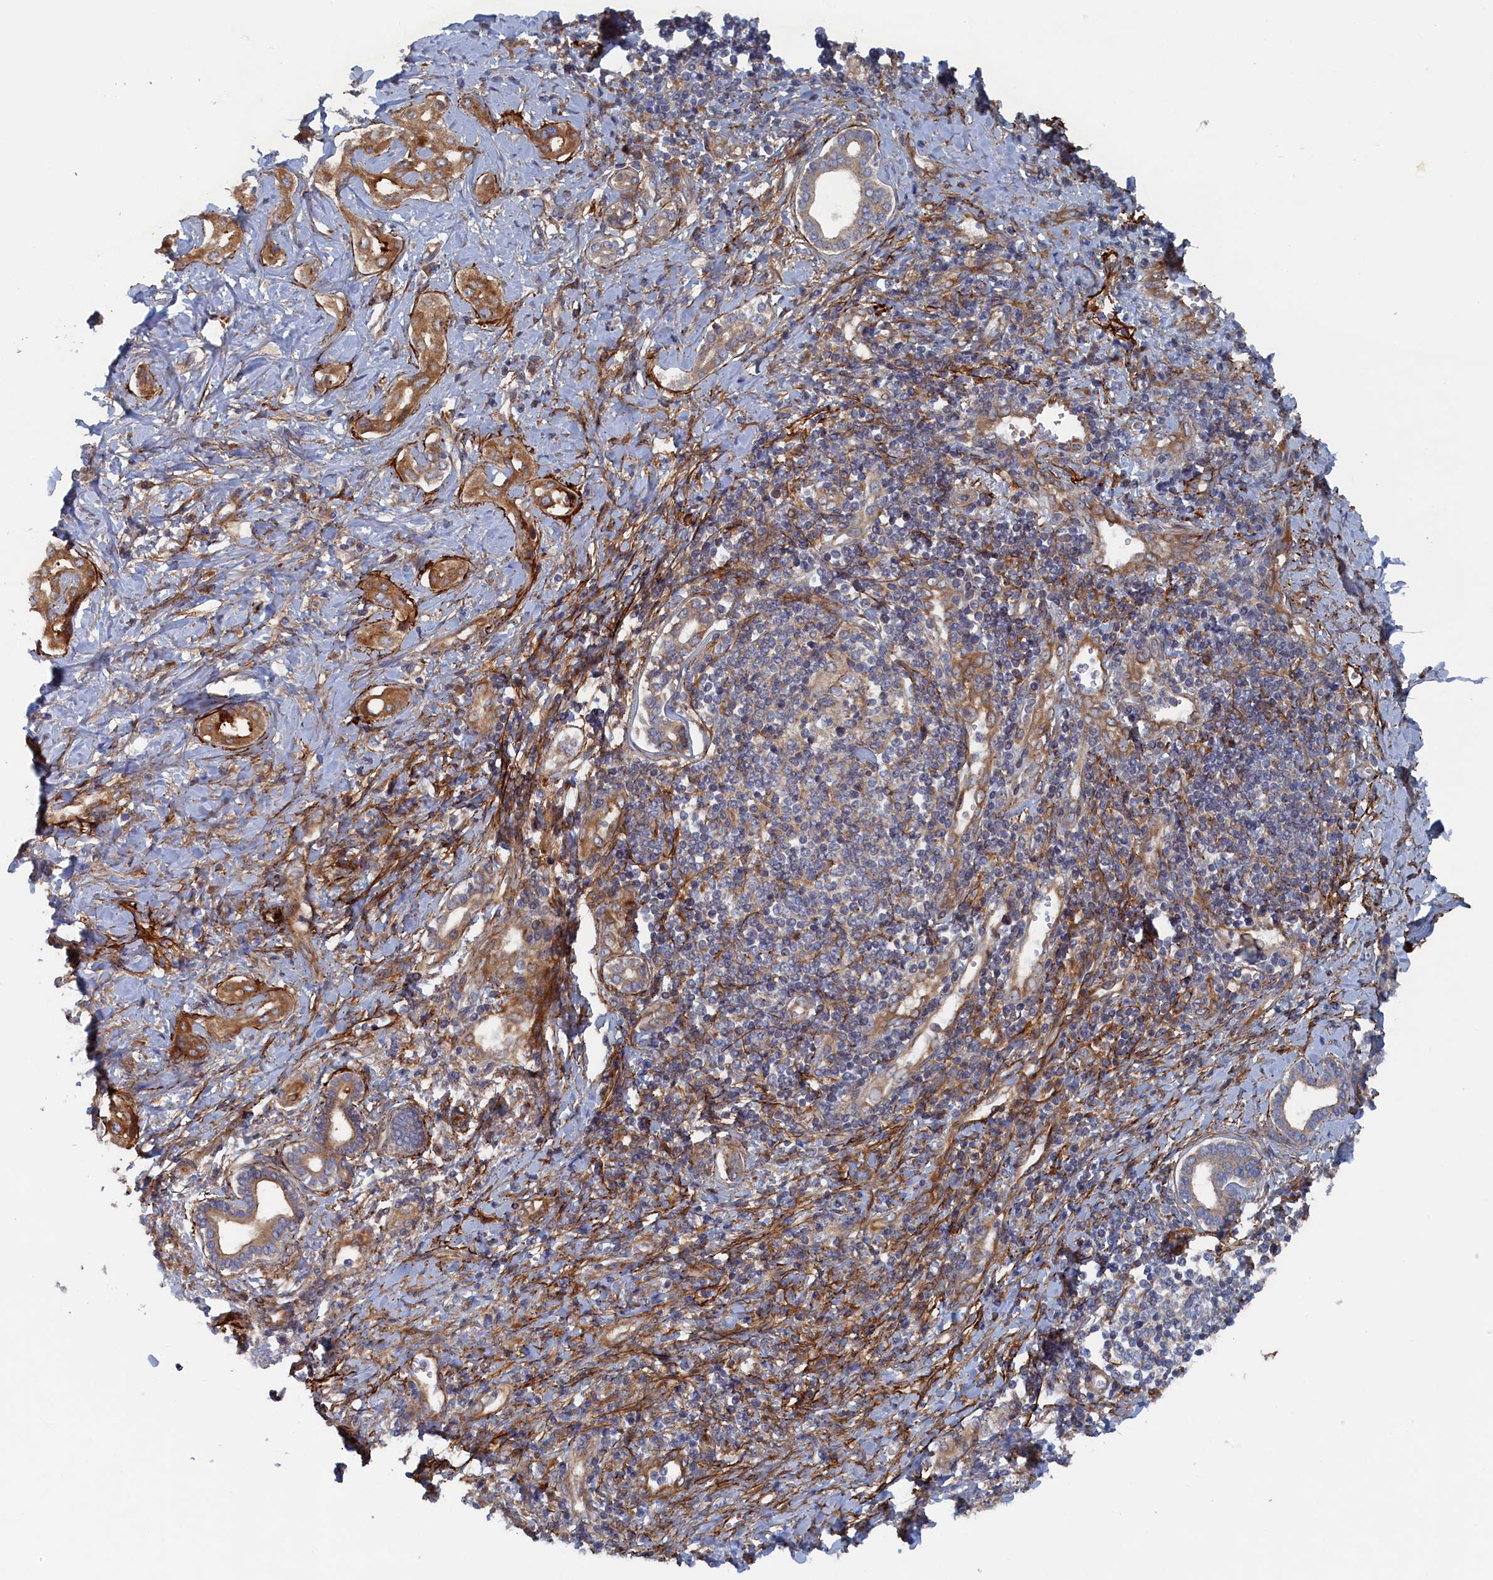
{"staining": {"intensity": "moderate", "quantity": ">75%", "location": "cytoplasmic/membranous"}, "tissue": "liver cancer", "cell_type": "Tumor cells", "image_type": "cancer", "snomed": [{"axis": "morphology", "description": "Cholangiocarcinoma"}, {"axis": "topography", "description": "Liver"}], "caption": "An image of human liver cancer stained for a protein demonstrates moderate cytoplasmic/membranous brown staining in tumor cells.", "gene": "TMEM196", "patient": {"sex": "female", "age": 77}}